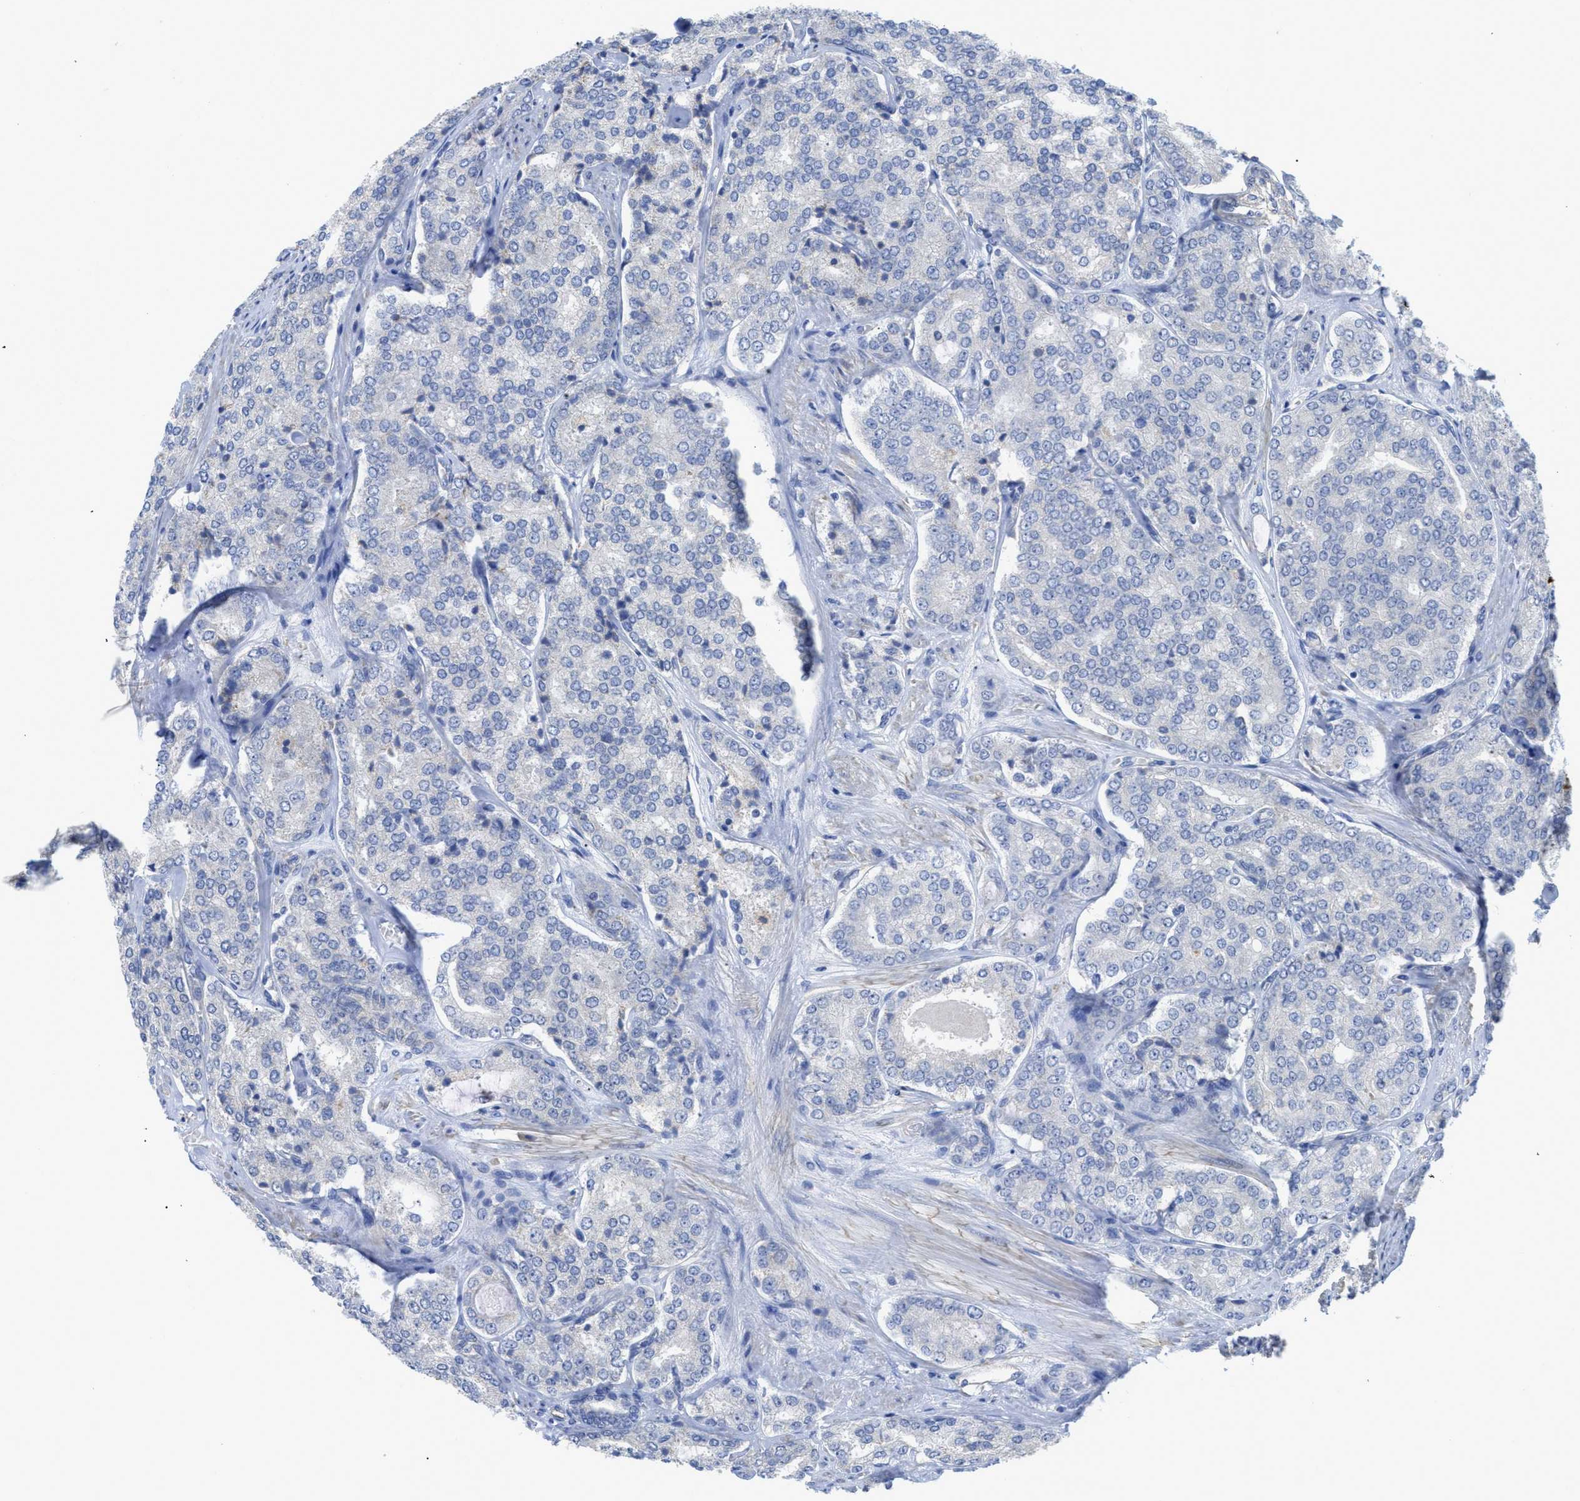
{"staining": {"intensity": "negative", "quantity": "none", "location": "none"}, "tissue": "prostate cancer", "cell_type": "Tumor cells", "image_type": "cancer", "snomed": [{"axis": "morphology", "description": "Adenocarcinoma, High grade"}, {"axis": "topography", "description": "Prostate"}], "caption": "Prostate cancer (adenocarcinoma (high-grade)) stained for a protein using IHC shows no expression tumor cells.", "gene": "MYL3", "patient": {"sex": "male", "age": 65}}